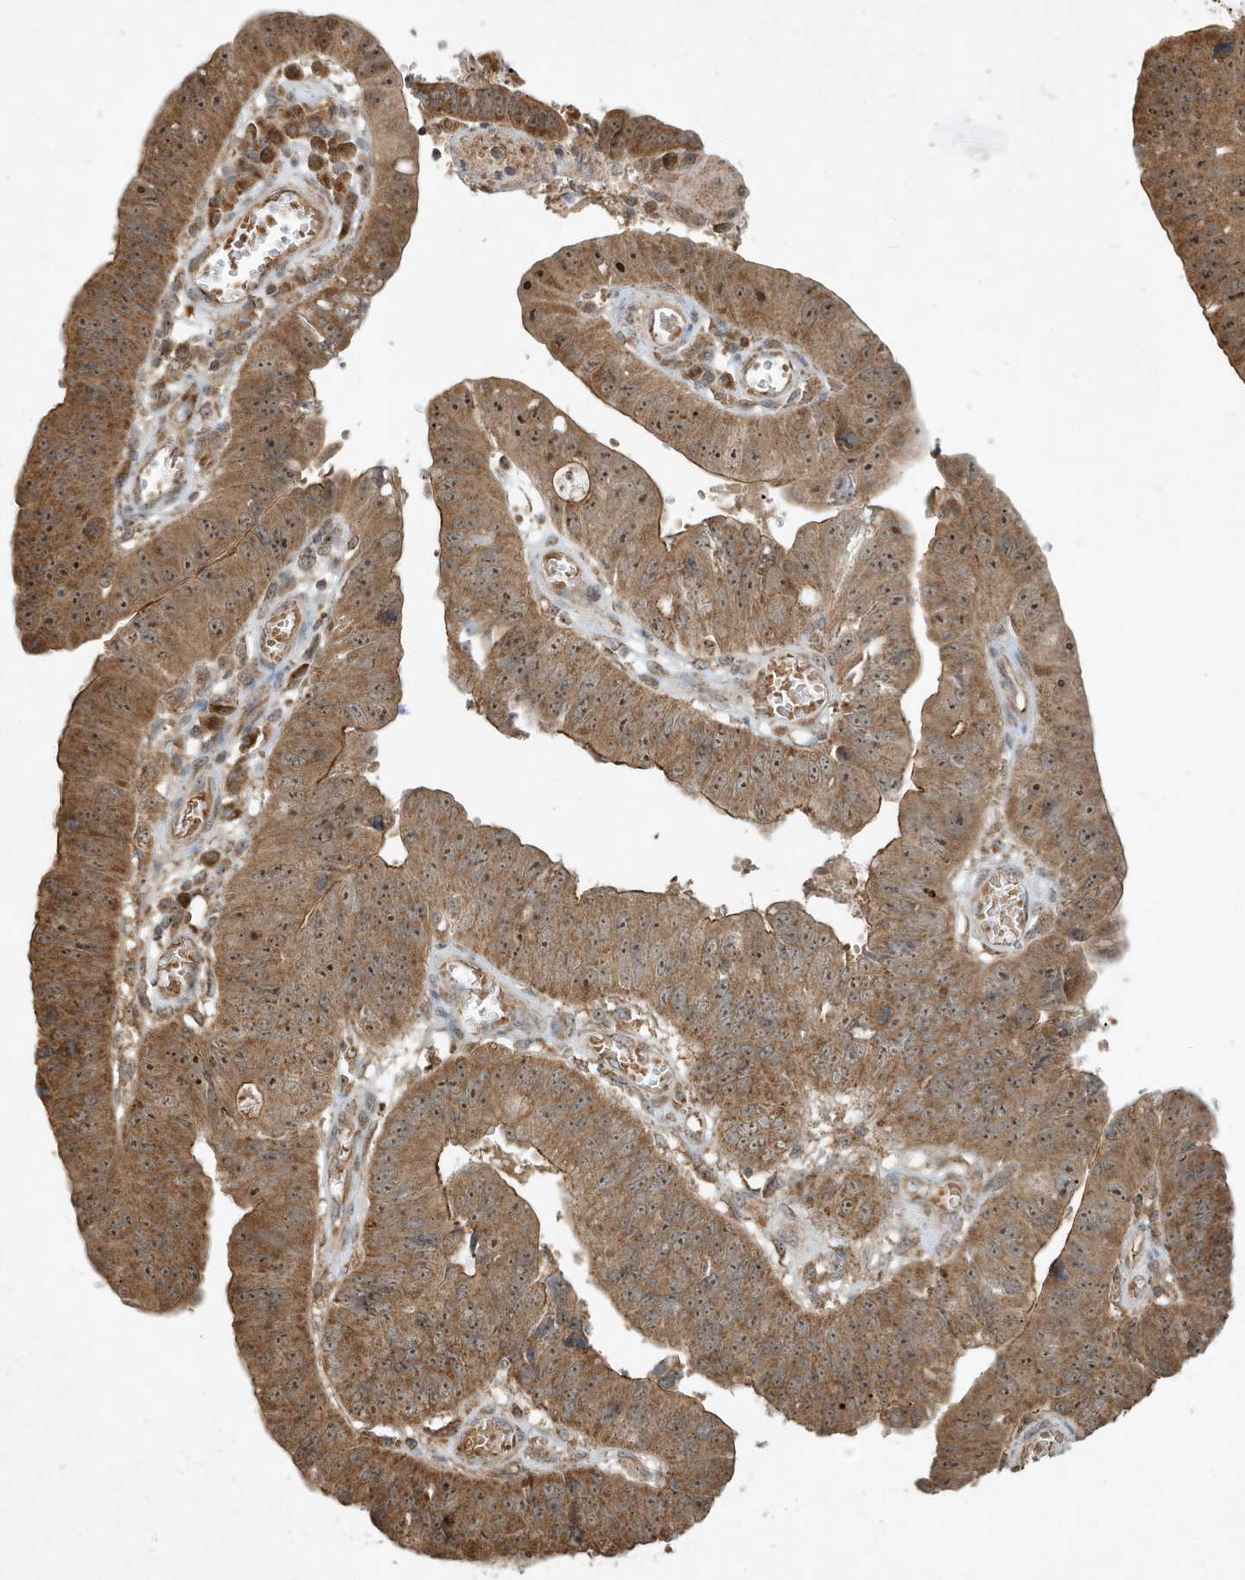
{"staining": {"intensity": "moderate", "quantity": ">75%", "location": "cytoplasmic/membranous,nuclear"}, "tissue": "stomach cancer", "cell_type": "Tumor cells", "image_type": "cancer", "snomed": [{"axis": "morphology", "description": "Adenocarcinoma, NOS"}, {"axis": "topography", "description": "Stomach"}], "caption": "Immunohistochemical staining of human adenocarcinoma (stomach) shows medium levels of moderate cytoplasmic/membranous and nuclear protein staining in about >75% of tumor cells.", "gene": "ABCB9", "patient": {"sex": "male", "age": 59}}